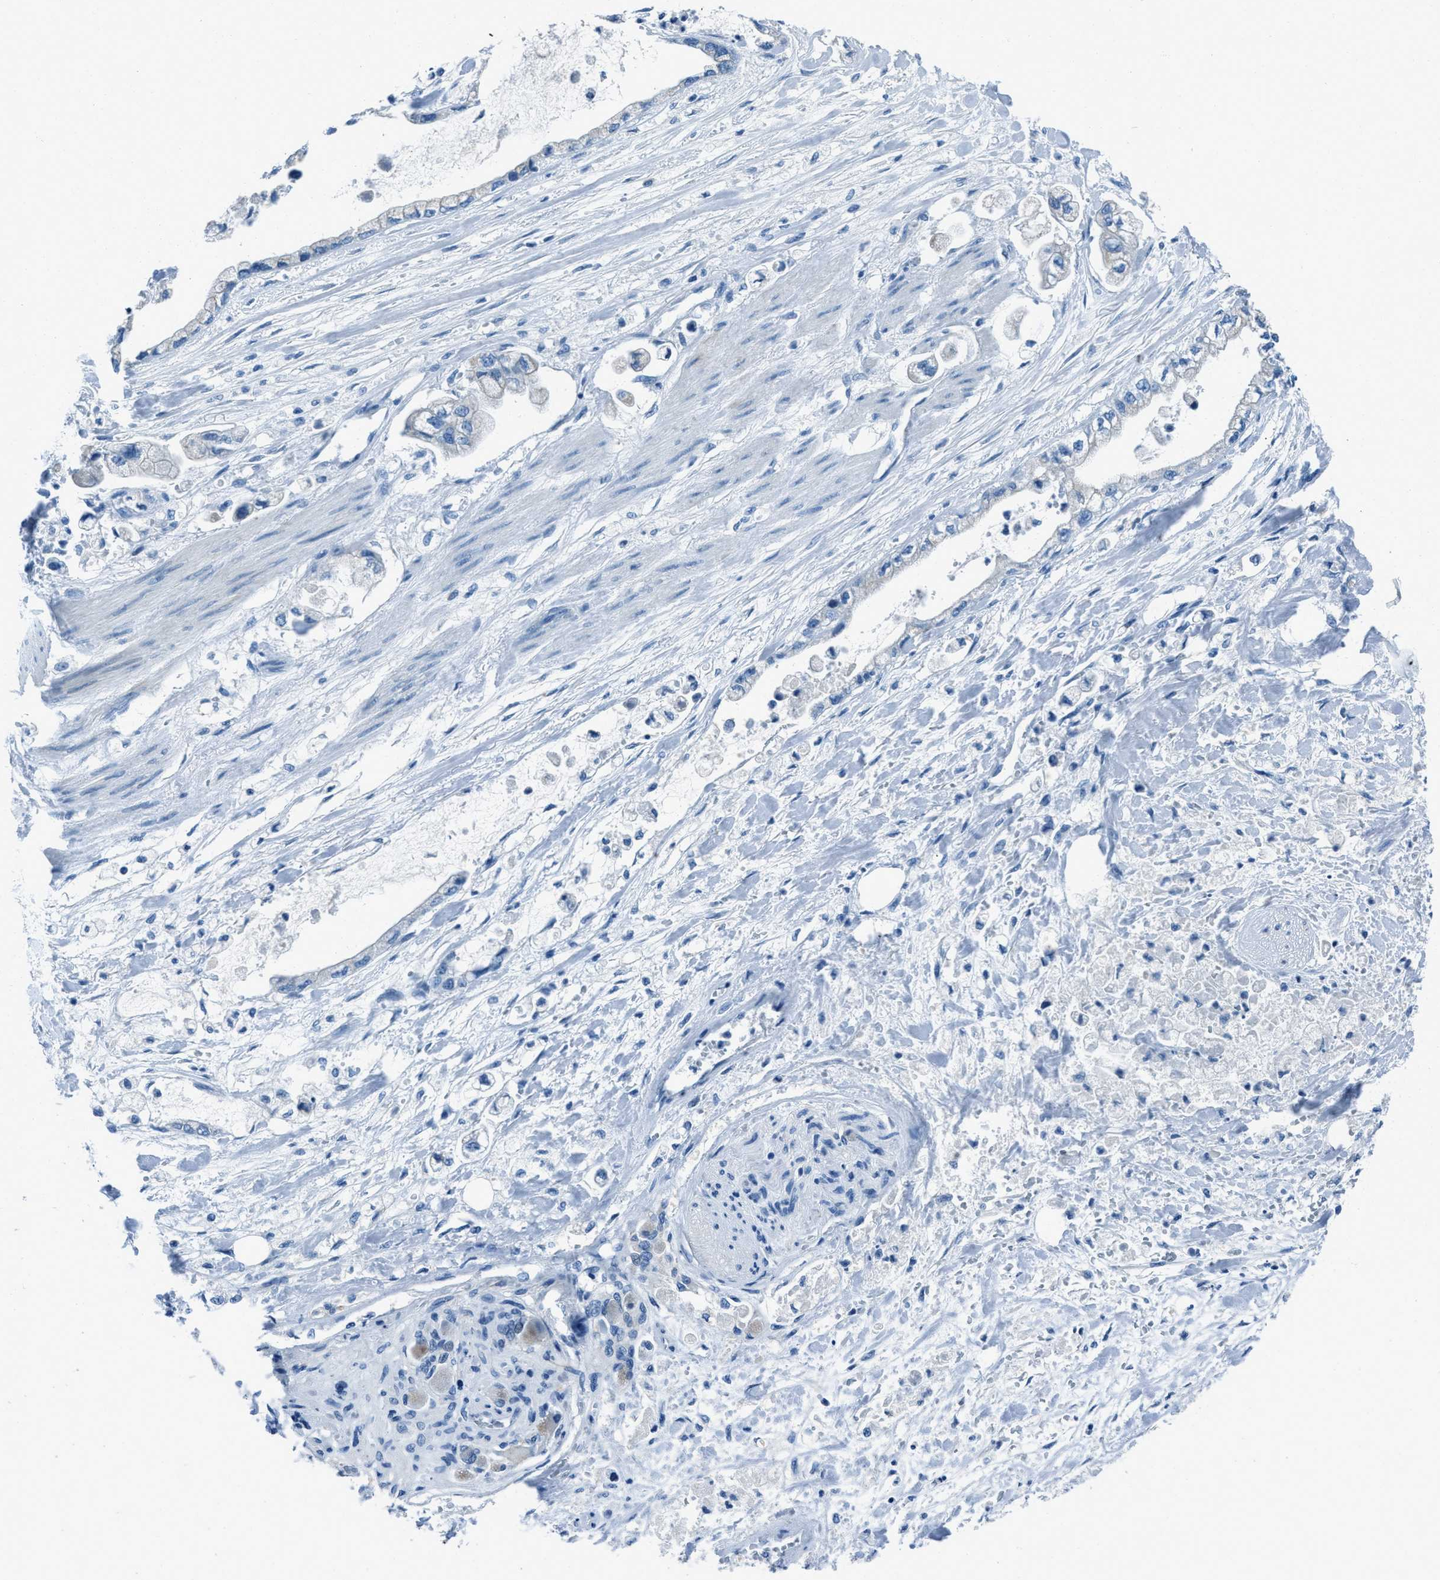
{"staining": {"intensity": "negative", "quantity": "none", "location": "none"}, "tissue": "stomach cancer", "cell_type": "Tumor cells", "image_type": "cancer", "snomed": [{"axis": "morphology", "description": "Normal tissue, NOS"}, {"axis": "morphology", "description": "Adenocarcinoma, NOS"}, {"axis": "topography", "description": "Stomach"}], "caption": "This is a image of immunohistochemistry staining of adenocarcinoma (stomach), which shows no positivity in tumor cells. The staining was performed using DAB (3,3'-diaminobenzidine) to visualize the protein expression in brown, while the nuclei were stained in blue with hematoxylin (Magnification: 20x).", "gene": "AMACR", "patient": {"sex": "male", "age": 62}}